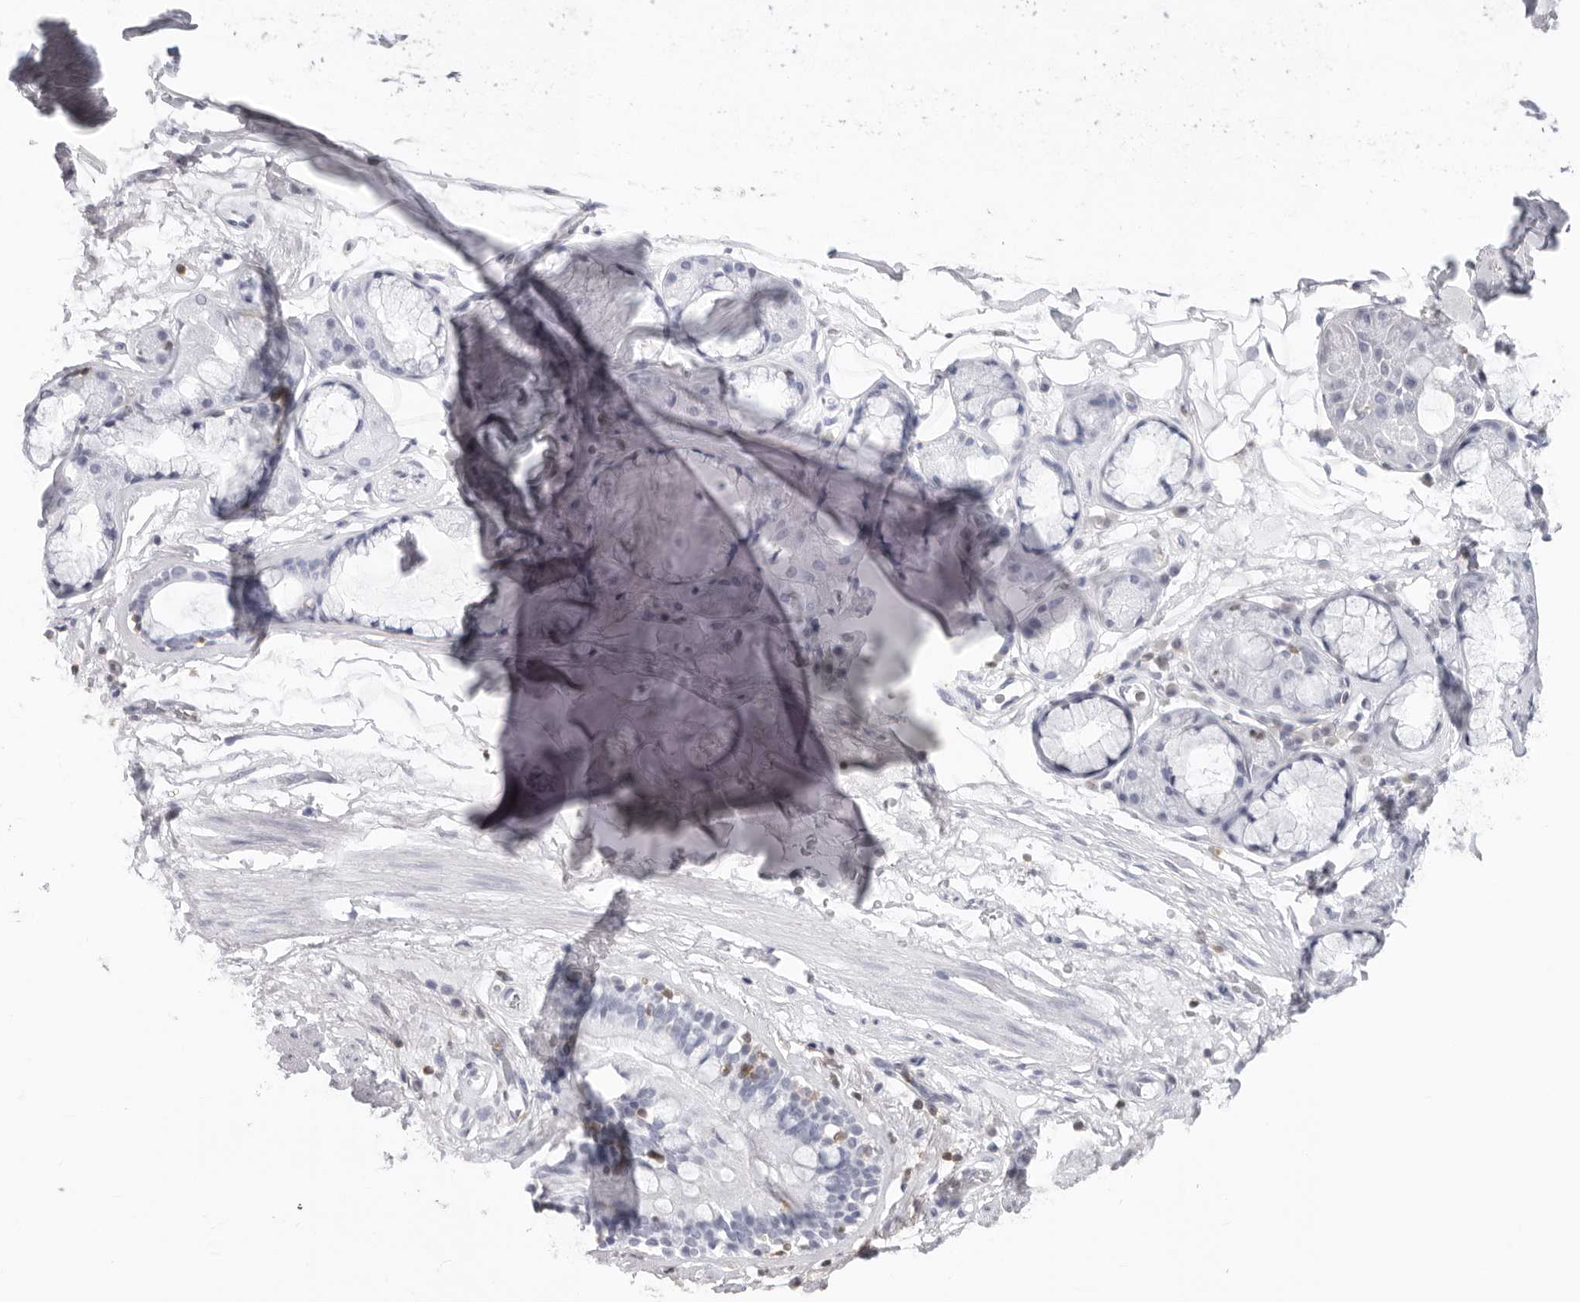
{"staining": {"intensity": "negative", "quantity": "none", "location": "none"}, "tissue": "adipose tissue", "cell_type": "Adipocytes", "image_type": "normal", "snomed": [{"axis": "morphology", "description": "Normal tissue, NOS"}, {"axis": "topography", "description": "Cartilage tissue"}], "caption": "DAB (3,3'-diaminobenzidine) immunohistochemical staining of normal adipose tissue displays no significant staining in adipocytes.", "gene": "FMNL1", "patient": {"sex": "female", "age": 63}}